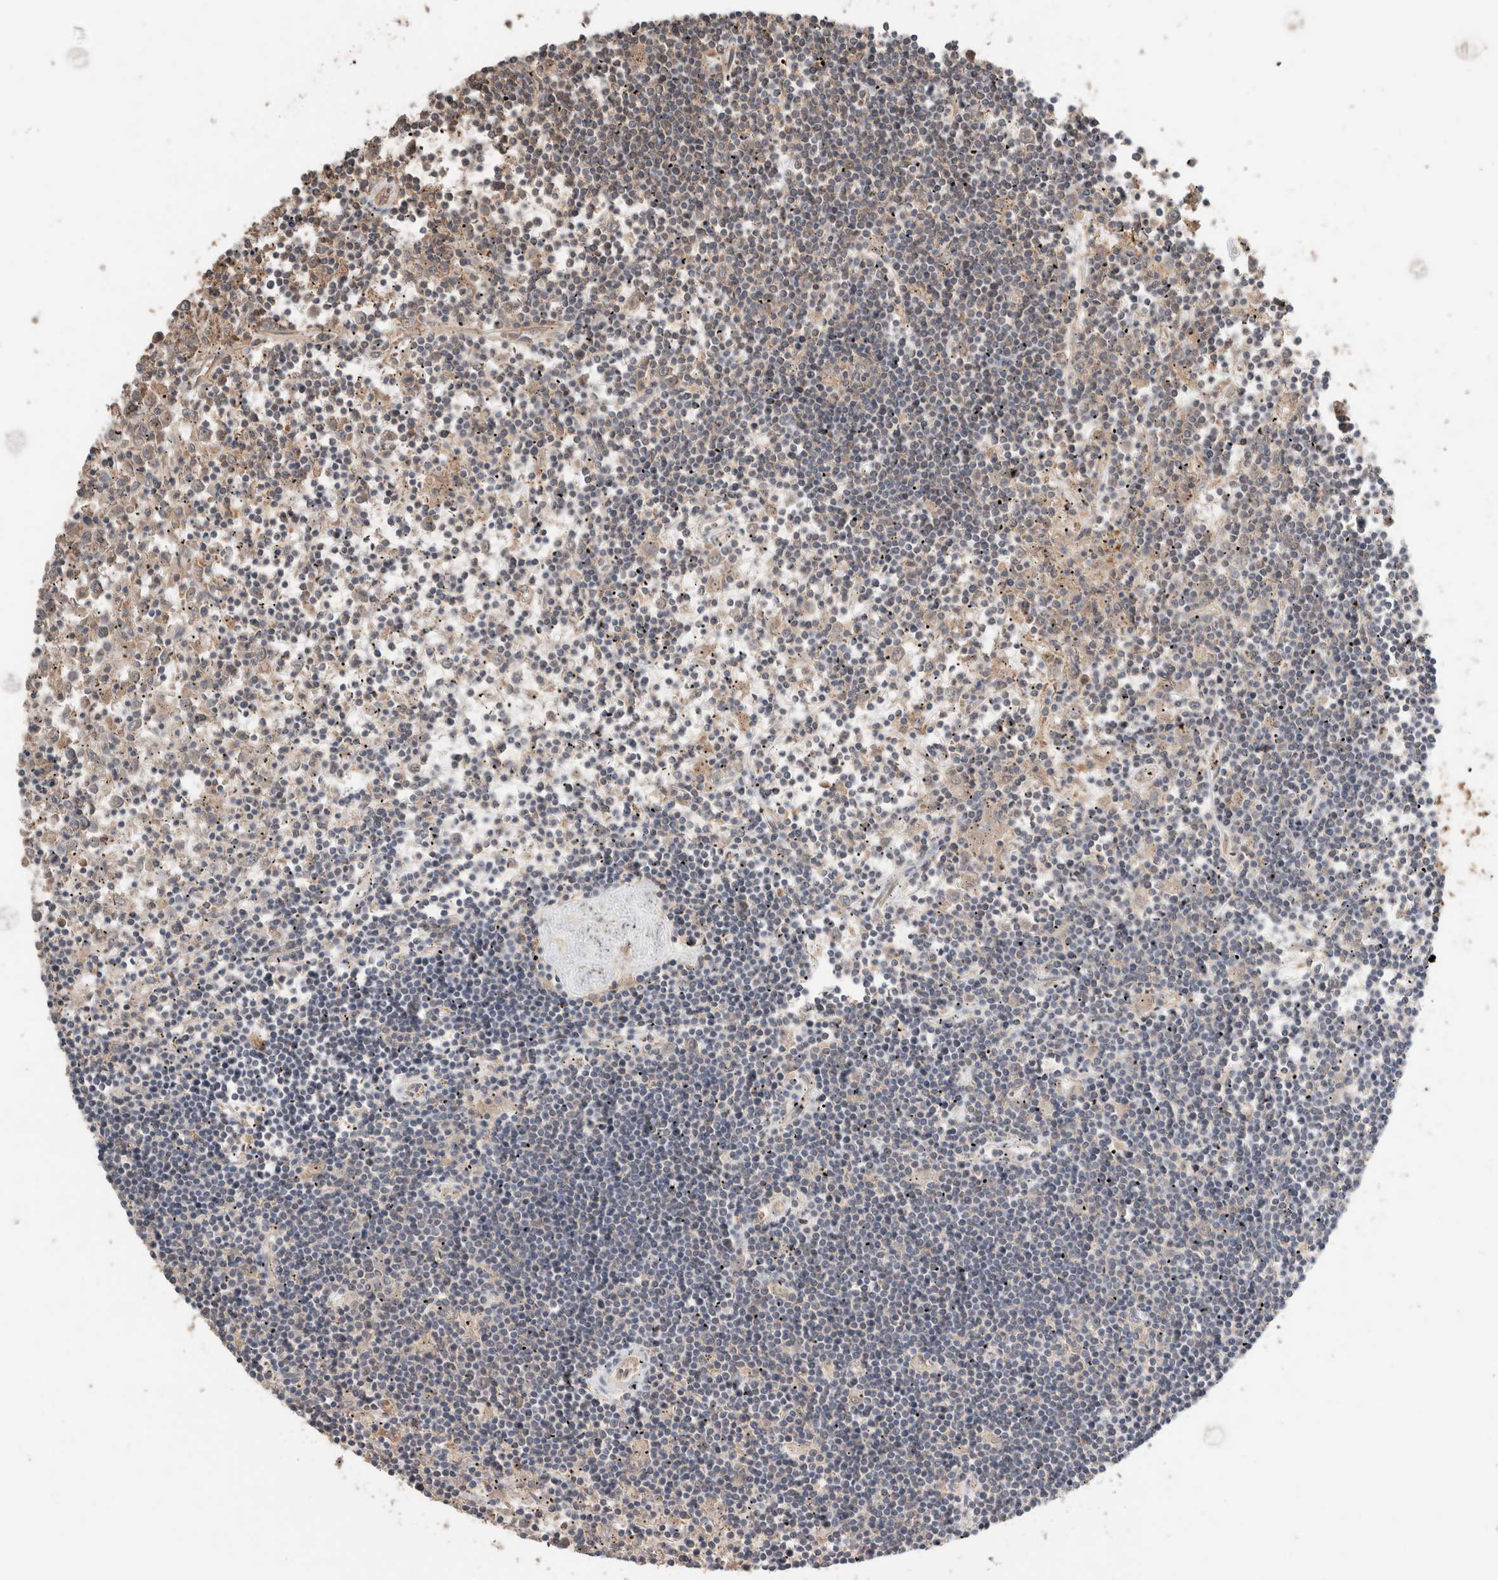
{"staining": {"intensity": "negative", "quantity": "none", "location": "none"}, "tissue": "lymphoma", "cell_type": "Tumor cells", "image_type": "cancer", "snomed": [{"axis": "morphology", "description": "Malignant lymphoma, non-Hodgkin's type, Low grade"}, {"axis": "topography", "description": "Spleen"}], "caption": "This photomicrograph is of low-grade malignant lymphoma, non-Hodgkin's type stained with IHC to label a protein in brown with the nuclei are counter-stained blue. There is no positivity in tumor cells.", "gene": "ERAP2", "patient": {"sex": "male", "age": 76}}